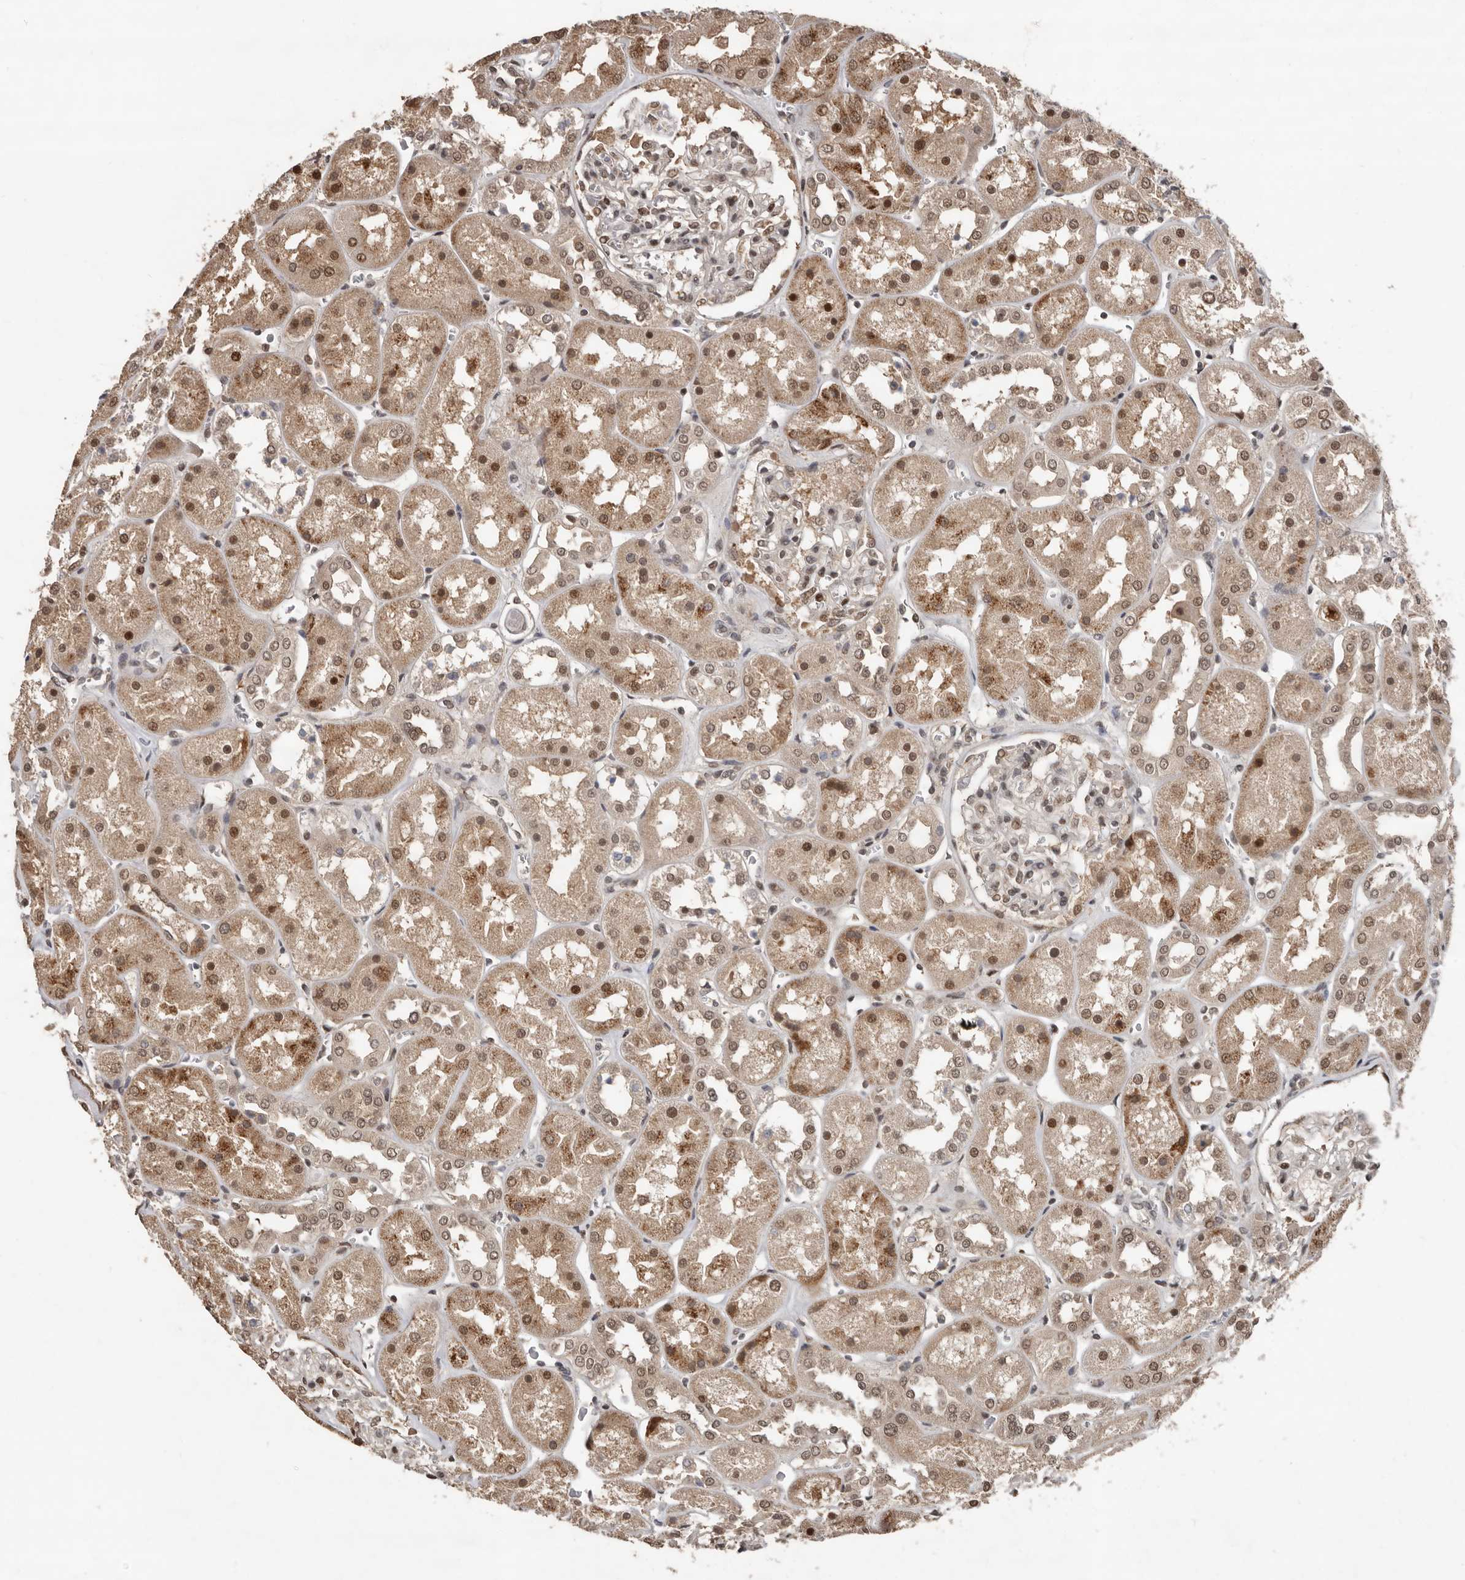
{"staining": {"intensity": "moderate", "quantity": "25%-75%", "location": "cytoplasmic/membranous,nuclear"}, "tissue": "kidney", "cell_type": "Cells in glomeruli", "image_type": "normal", "snomed": [{"axis": "morphology", "description": "Normal tissue, NOS"}, {"axis": "topography", "description": "Kidney"}], "caption": "Moderate cytoplasmic/membranous,nuclear positivity for a protein is appreciated in about 25%-75% of cells in glomeruli of unremarkable kidney using IHC.", "gene": "LRGUK", "patient": {"sex": "male", "age": 70}}